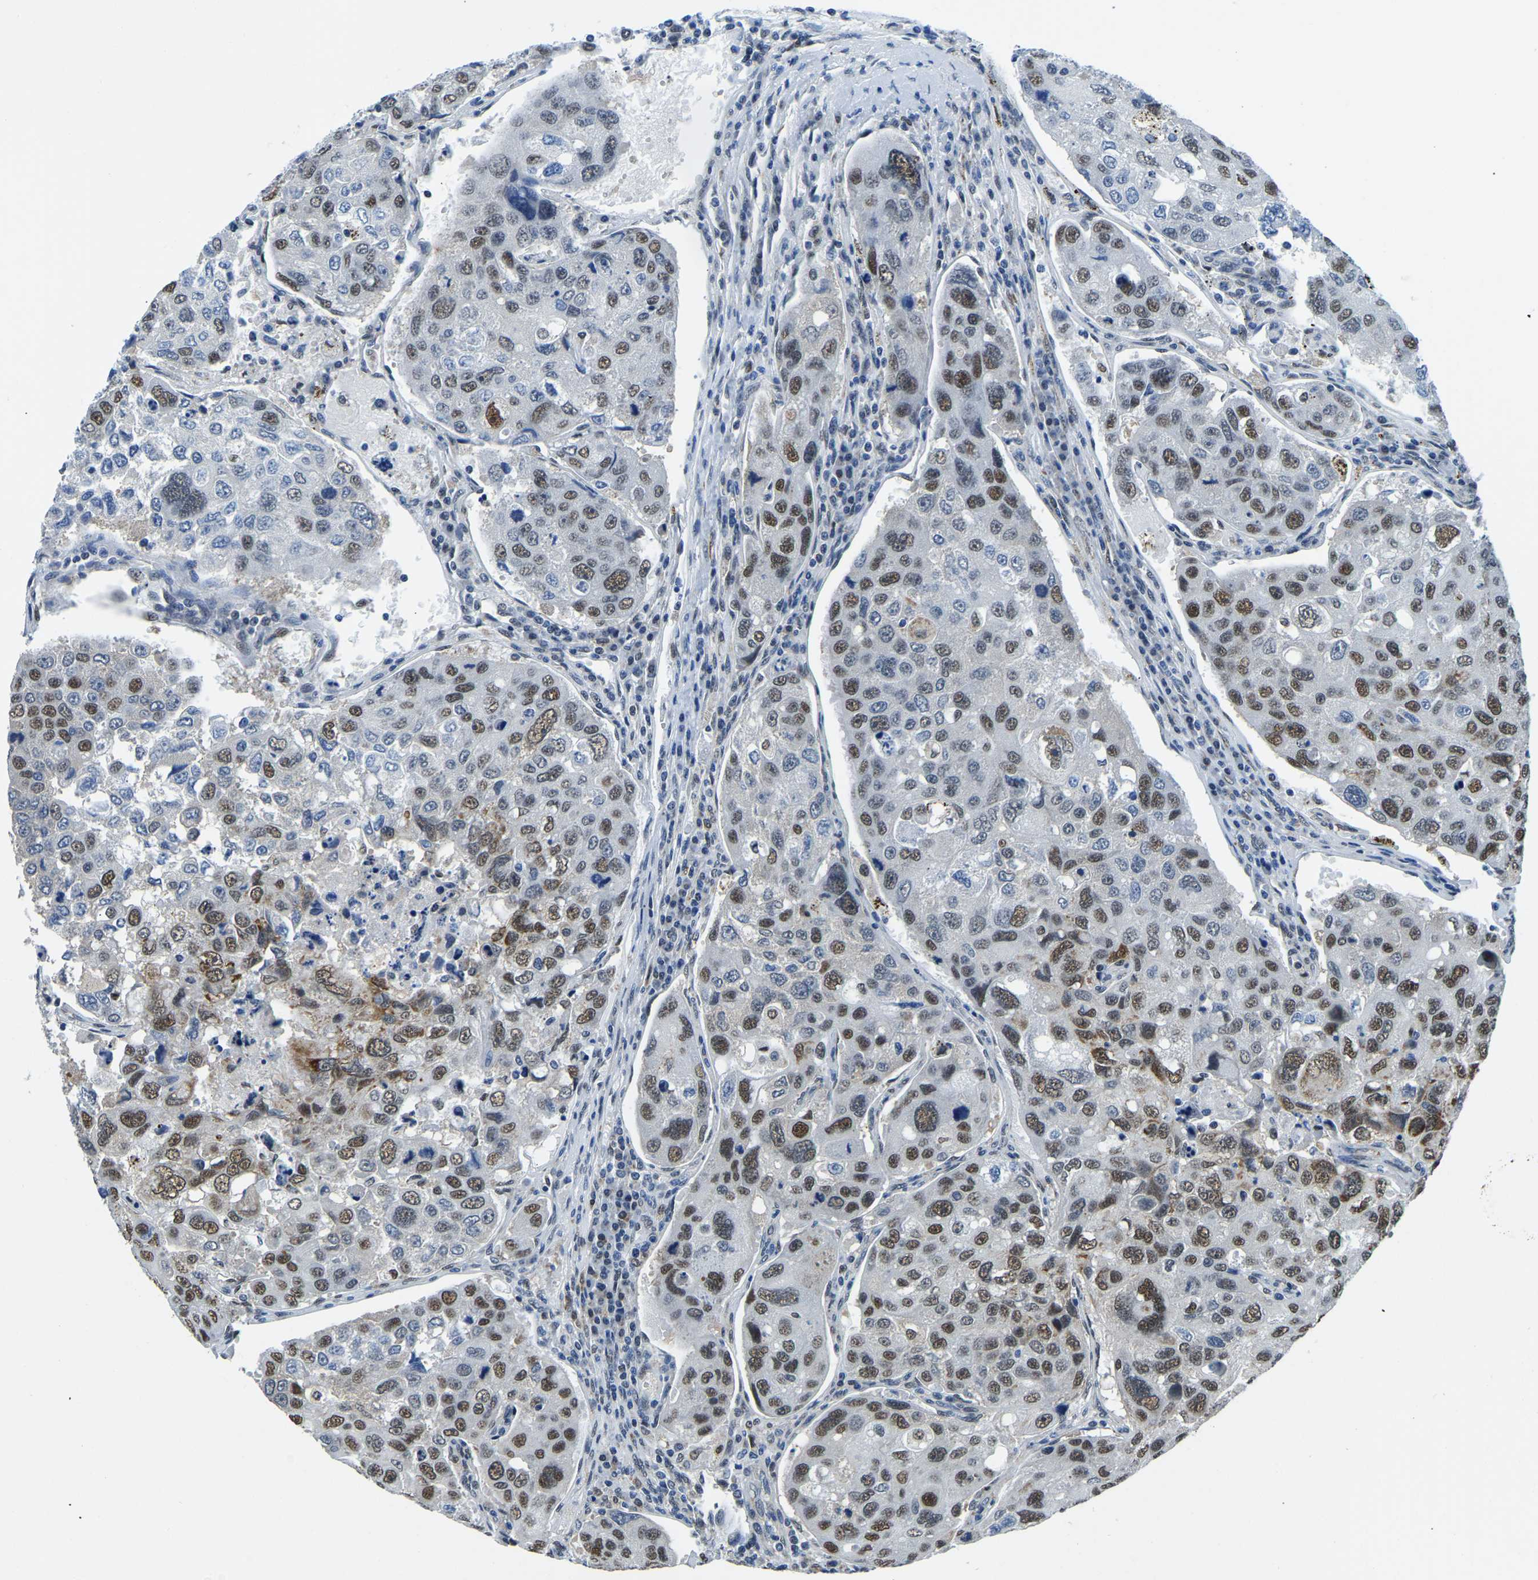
{"staining": {"intensity": "moderate", "quantity": "25%-75%", "location": "nuclear"}, "tissue": "urothelial cancer", "cell_type": "Tumor cells", "image_type": "cancer", "snomed": [{"axis": "morphology", "description": "Urothelial carcinoma, High grade"}, {"axis": "topography", "description": "Lymph node"}, {"axis": "topography", "description": "Urinary bladder"}], "caption": "Immunohistochemical staining of human high-grade urothelial carcinoma displays medium levels of moderate nuclear staining in approximately 25%-75% of tumor cells.", "gene": "BNIP3L", "patient": {"sex": "male", "age": 51}}